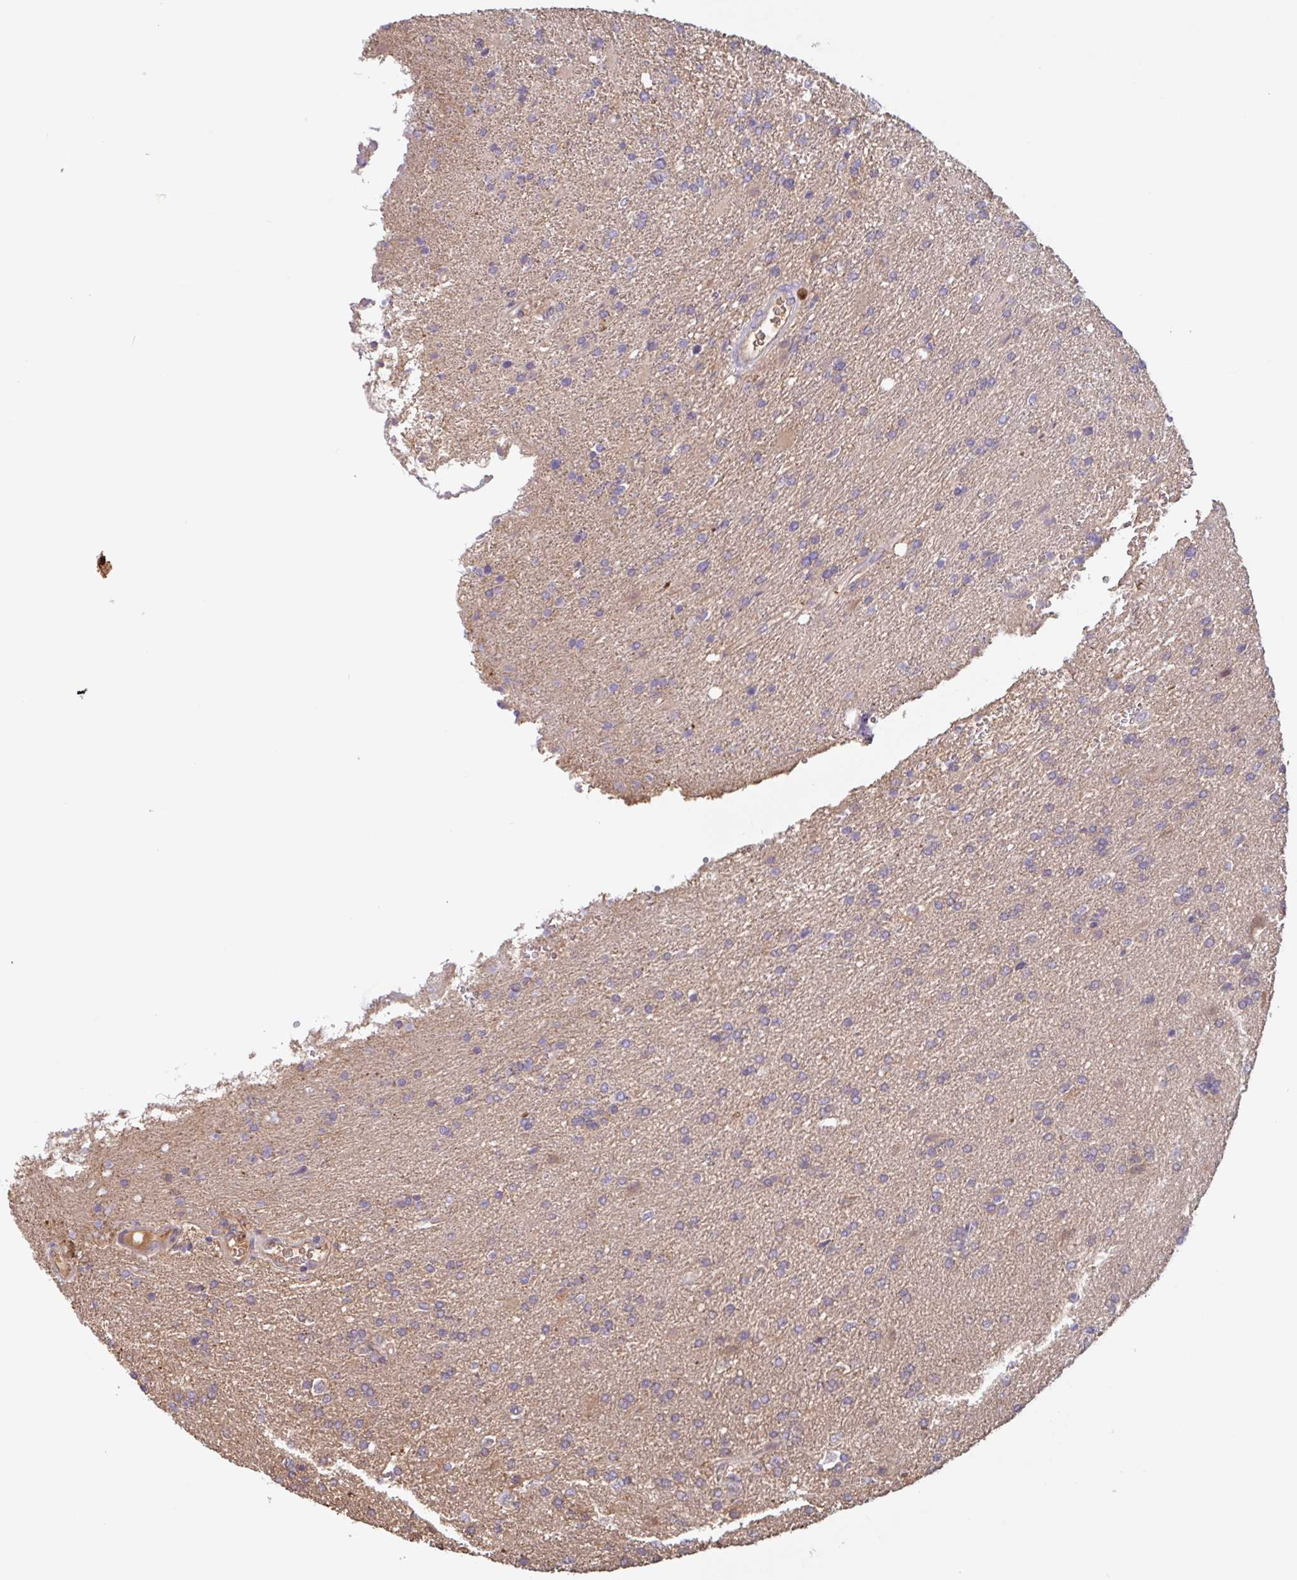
{"staining": {"intensity": "negative", "quantity": "none", "location": "none"}, "tissue": "glioma", "cell_type": "Tumor cells", "image_type": "cancer", "snomed": [{"axis": "morphology", "description": "Glioma, malignant, High grade"}, {"axis": "topography", "description": "Brain"}], "caption": "Micrograph shows no significant protein positivity in tumor cells of glioma.", "gene": "OTOP2", "patient": {"sex": "male", "age": 56}}